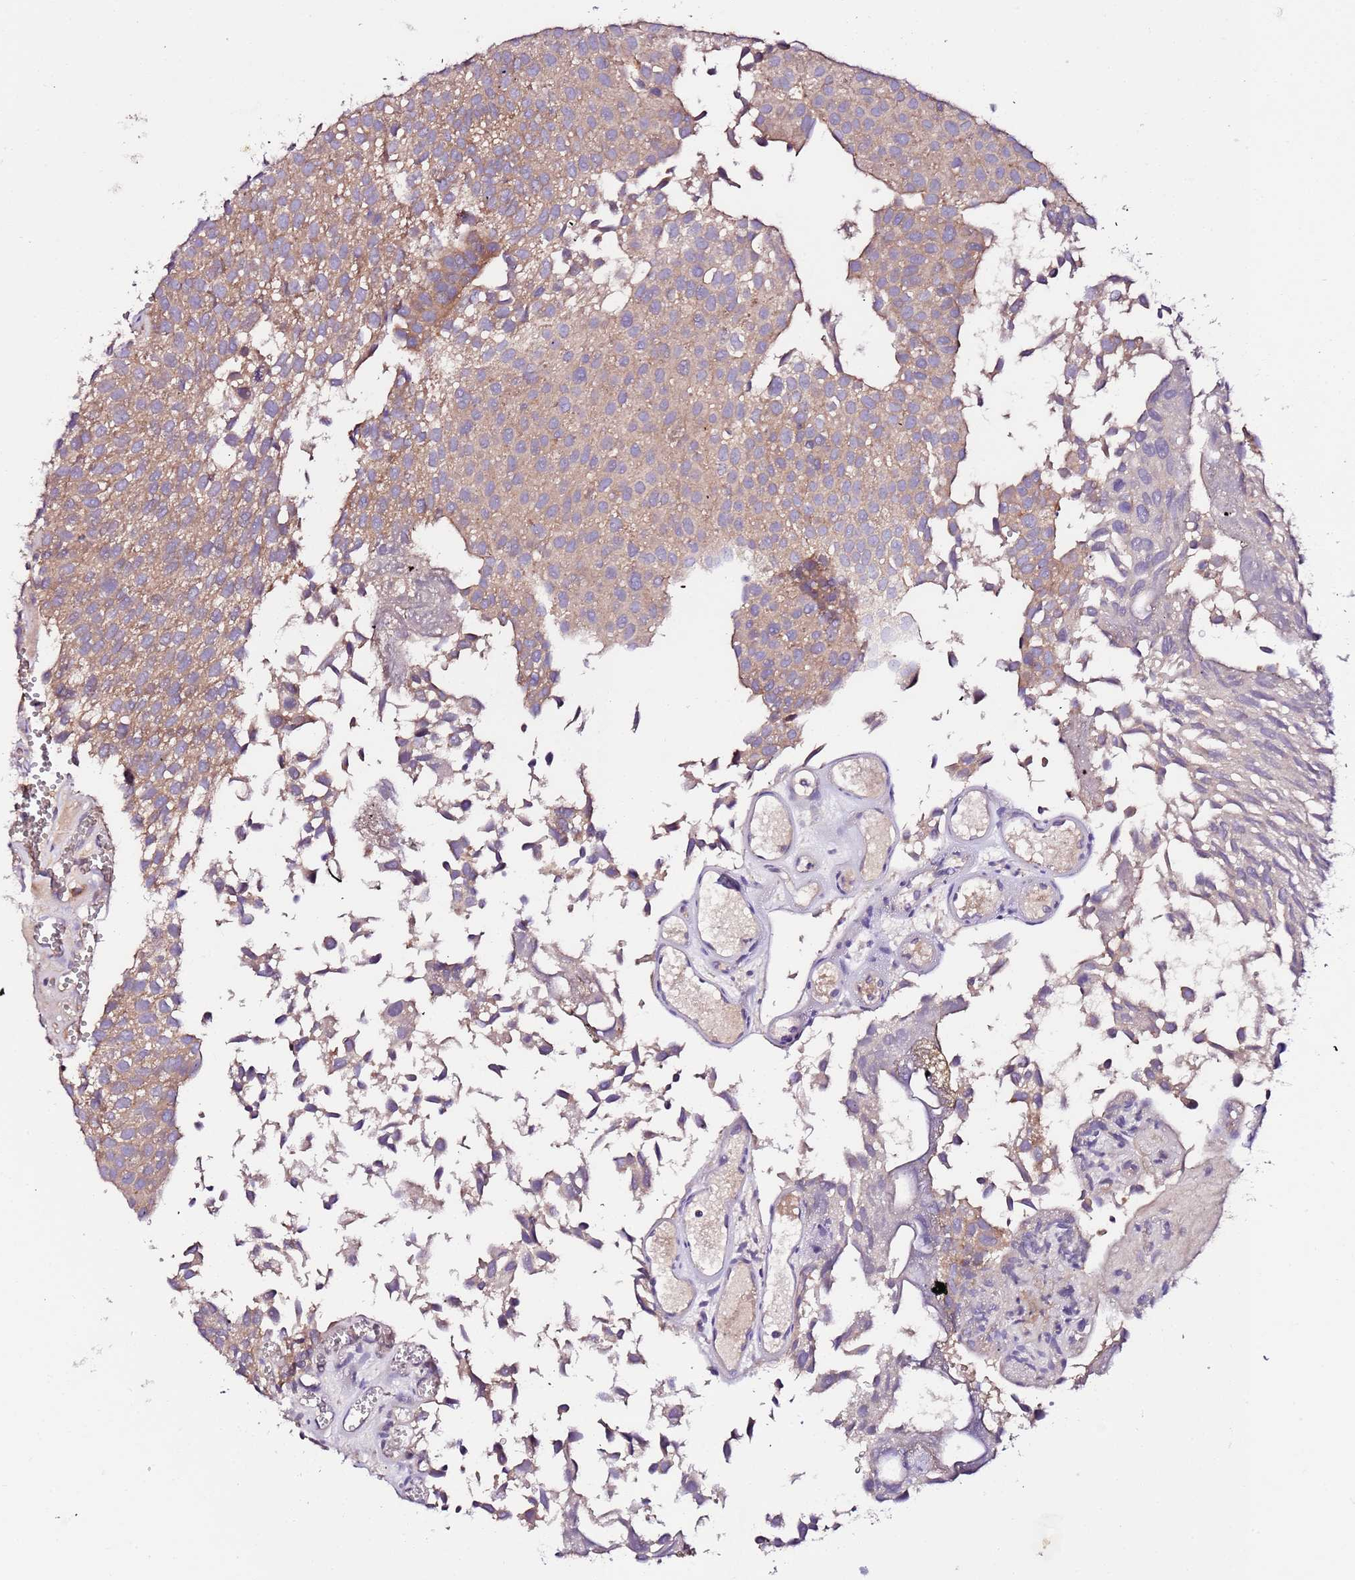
{"staining": {"intensity": "weak", "quantity": ">75%", "location": "cytoplasmic/membranous"}, "tissue": "urothelial cancer", "cell_type": "Tumor cells", "image_type": "cancer", "snomed": [{"axis": "morphology", "description": "Urothelial carcinoma, Low grade"}, {"axis": "topography", "description": "Urinary bladder"}], "caption": "Brown immunohistochemical staining in human urothelial cancer shows weak cytoplasmic/membranous positivity in approximately >75% of tumor cells.", "gene": "FLVCR1", "patient": {"sex": "male", "age": 88}}